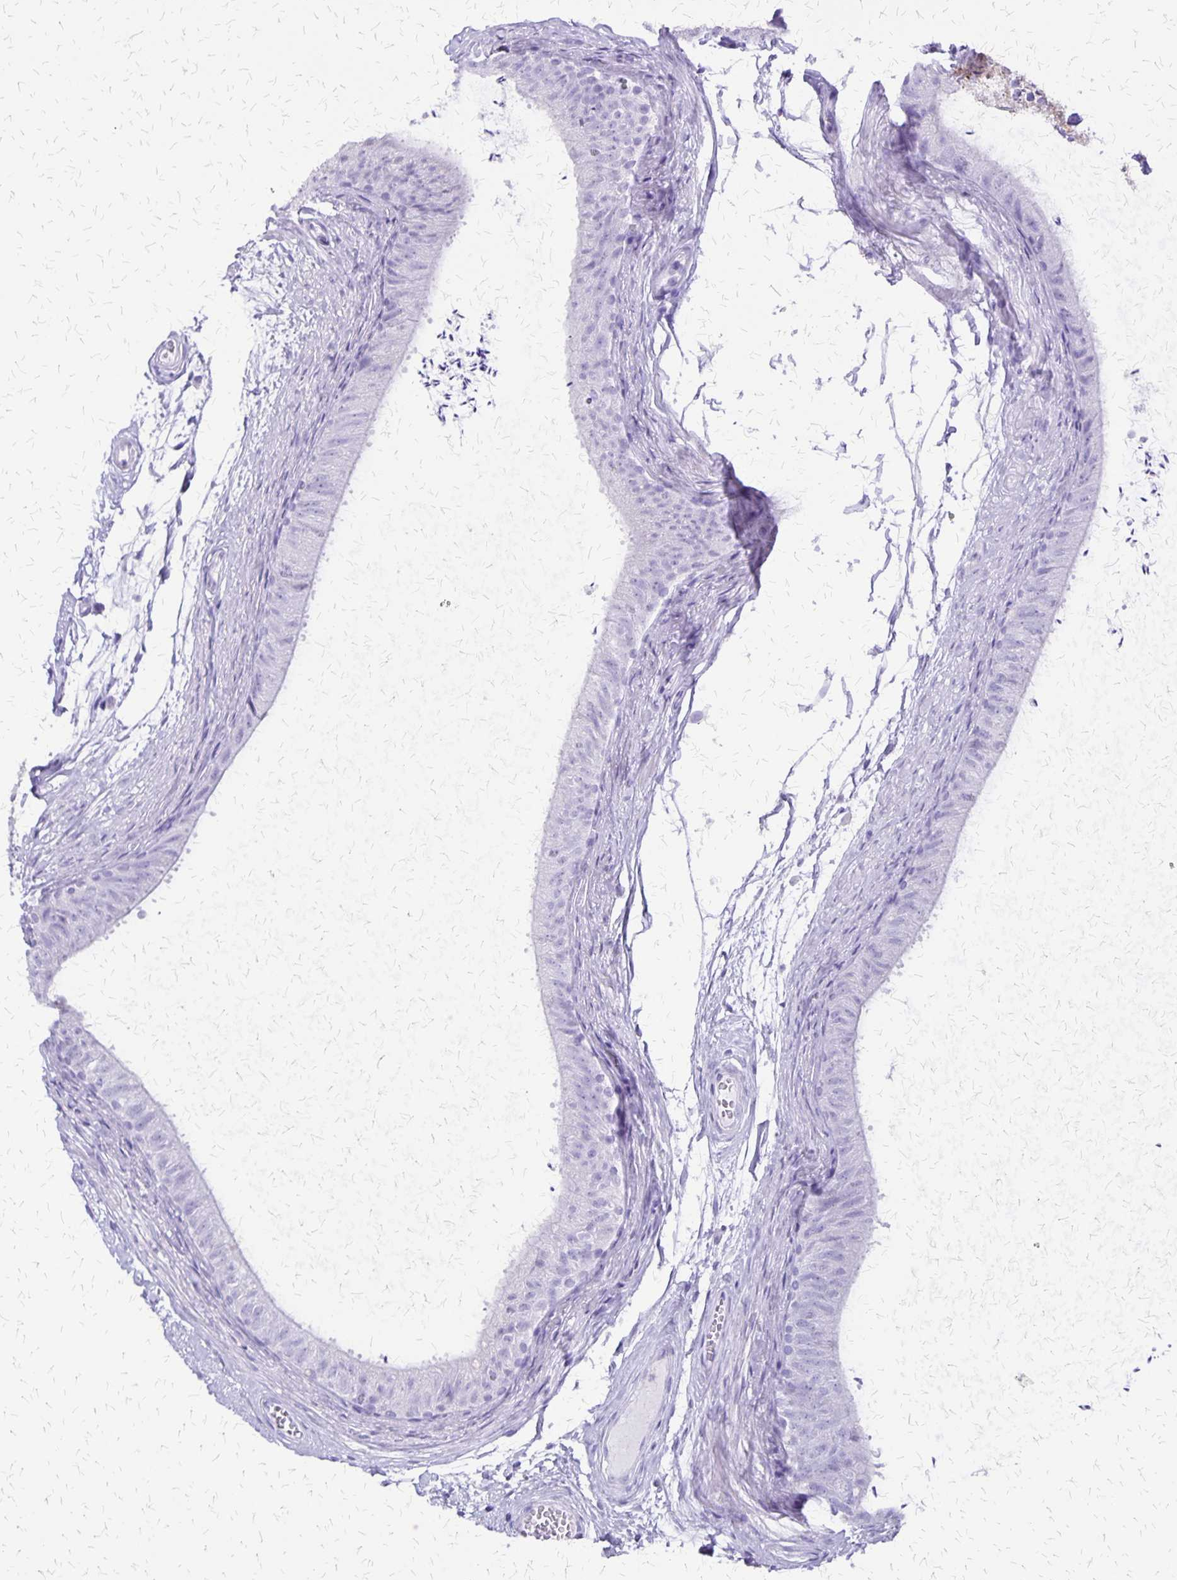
{"staining": {"intensity": "negative", "quantity": "none", "location": "none"}, "tissue": "epididymis", "cell_type": "Glandular cells", "image_type": "normal", "snomed": [{"axis": "morphology", "description": "Normal tissue, NOS"}, {"axis": "topography", "description": "Epididymis, spermatic cord, NOS"}, {"axis": "topography", "description": "Epididymis"}, {"axis": "topography", "description": "Peripheral nerve tissue"}], "caption": "DAB (3,3'-diaminobenzidine) immunohistochemical staining of normal human epididymis displays no significant expression in glandular cells.", "gene": "SLC13A2", "patient": {"sex": "male", "age": 29}}